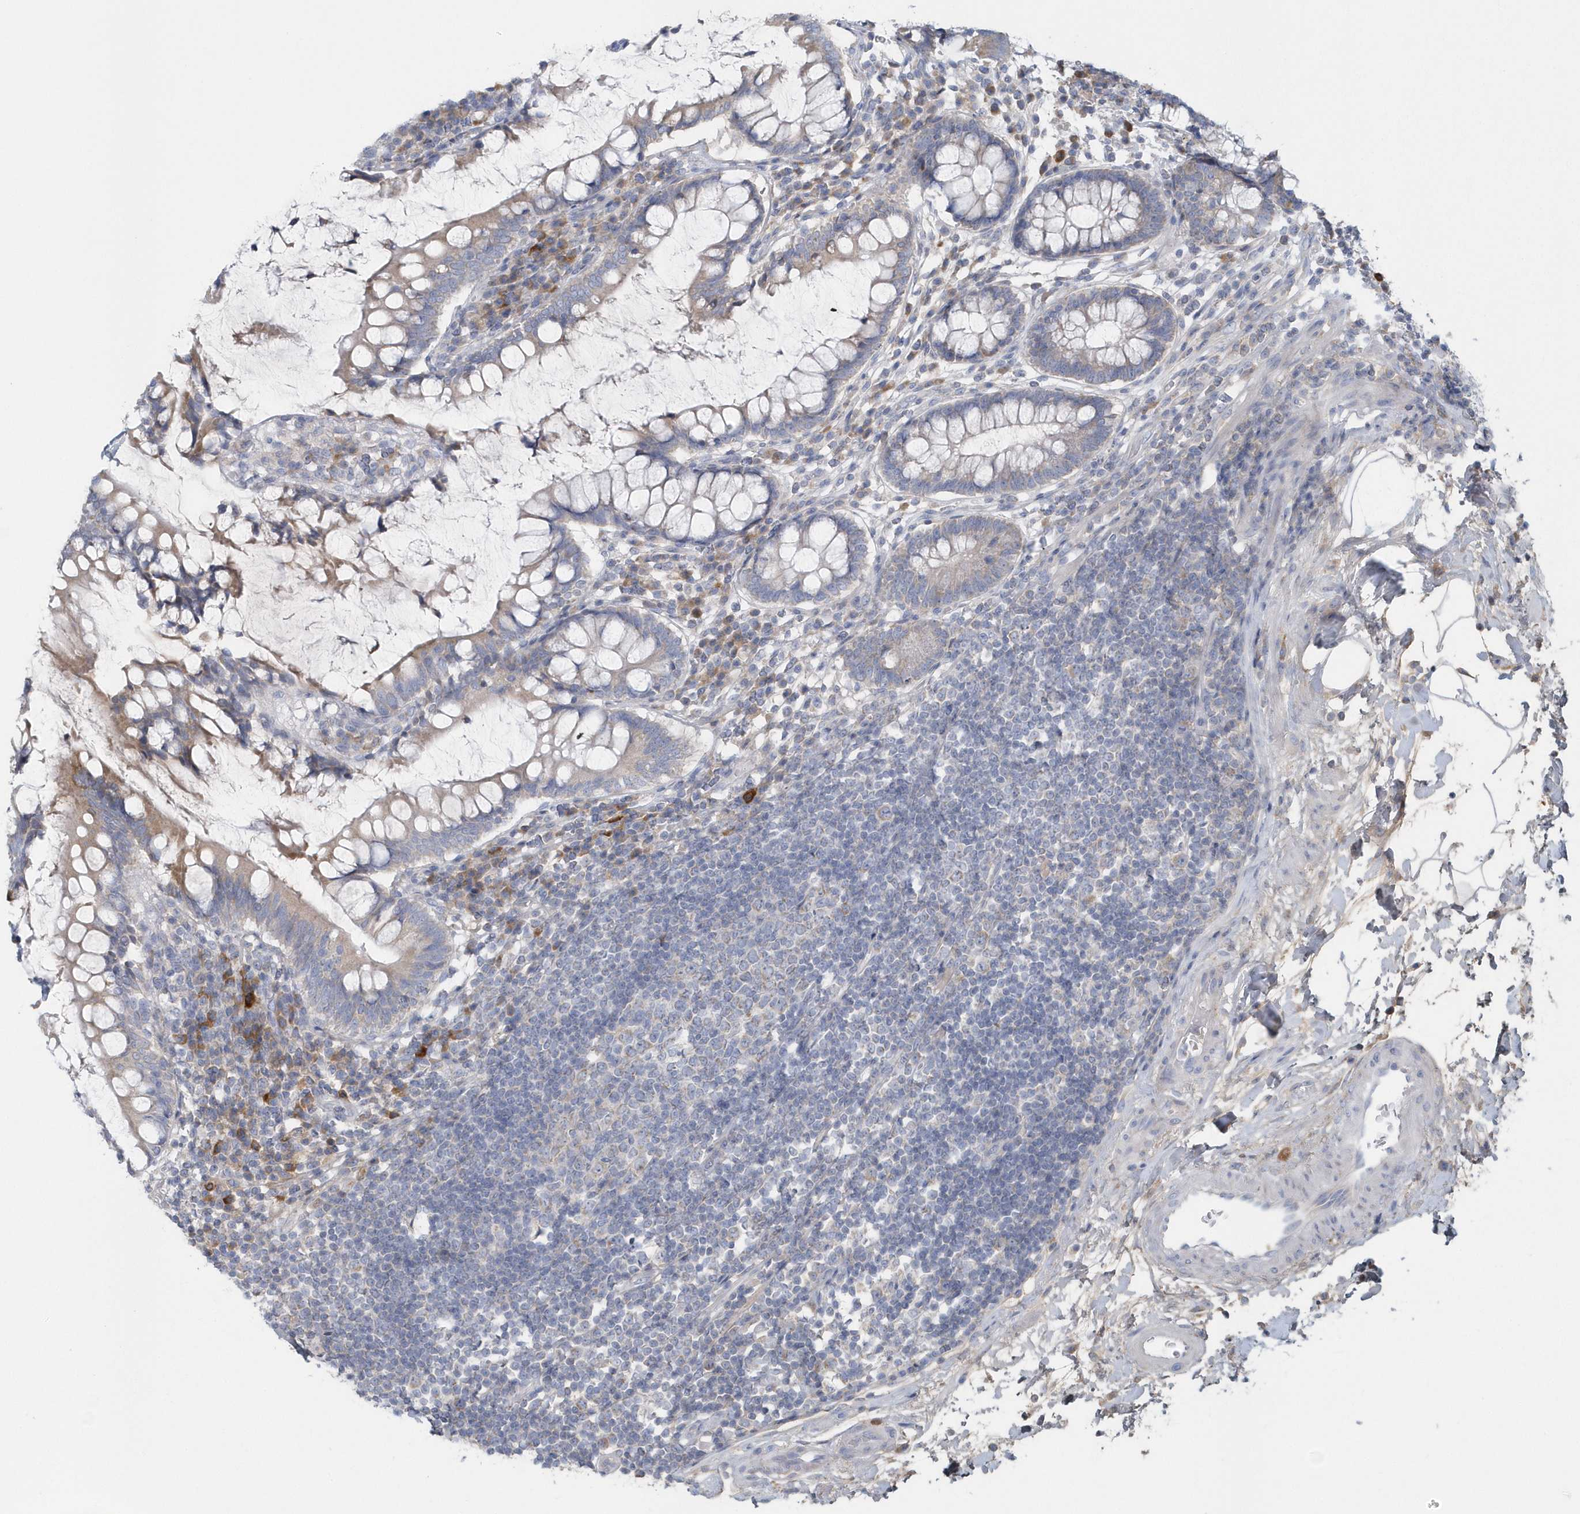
{"staining": {"intensity": "negative", "quantity": "none", "location": "none"}, "tissue": "colon", "cell_type": "Endothelial cells", "image_type": "normal", "snomed": [{"axis": "morphology", "description": "Normal tissue, NOS"}, {"axis": "topography", "description": "Colon"}], "caption": "Immunohistochemical staining of normal human colon demonstrates no significant expression in endothelial cells. (DAB (3,3'-diaminobenzidine) immunohistochemistry with hematoxylin counter stain).", "gene": "SPATA18", "patient": {"sex": "female", "age": 79}}